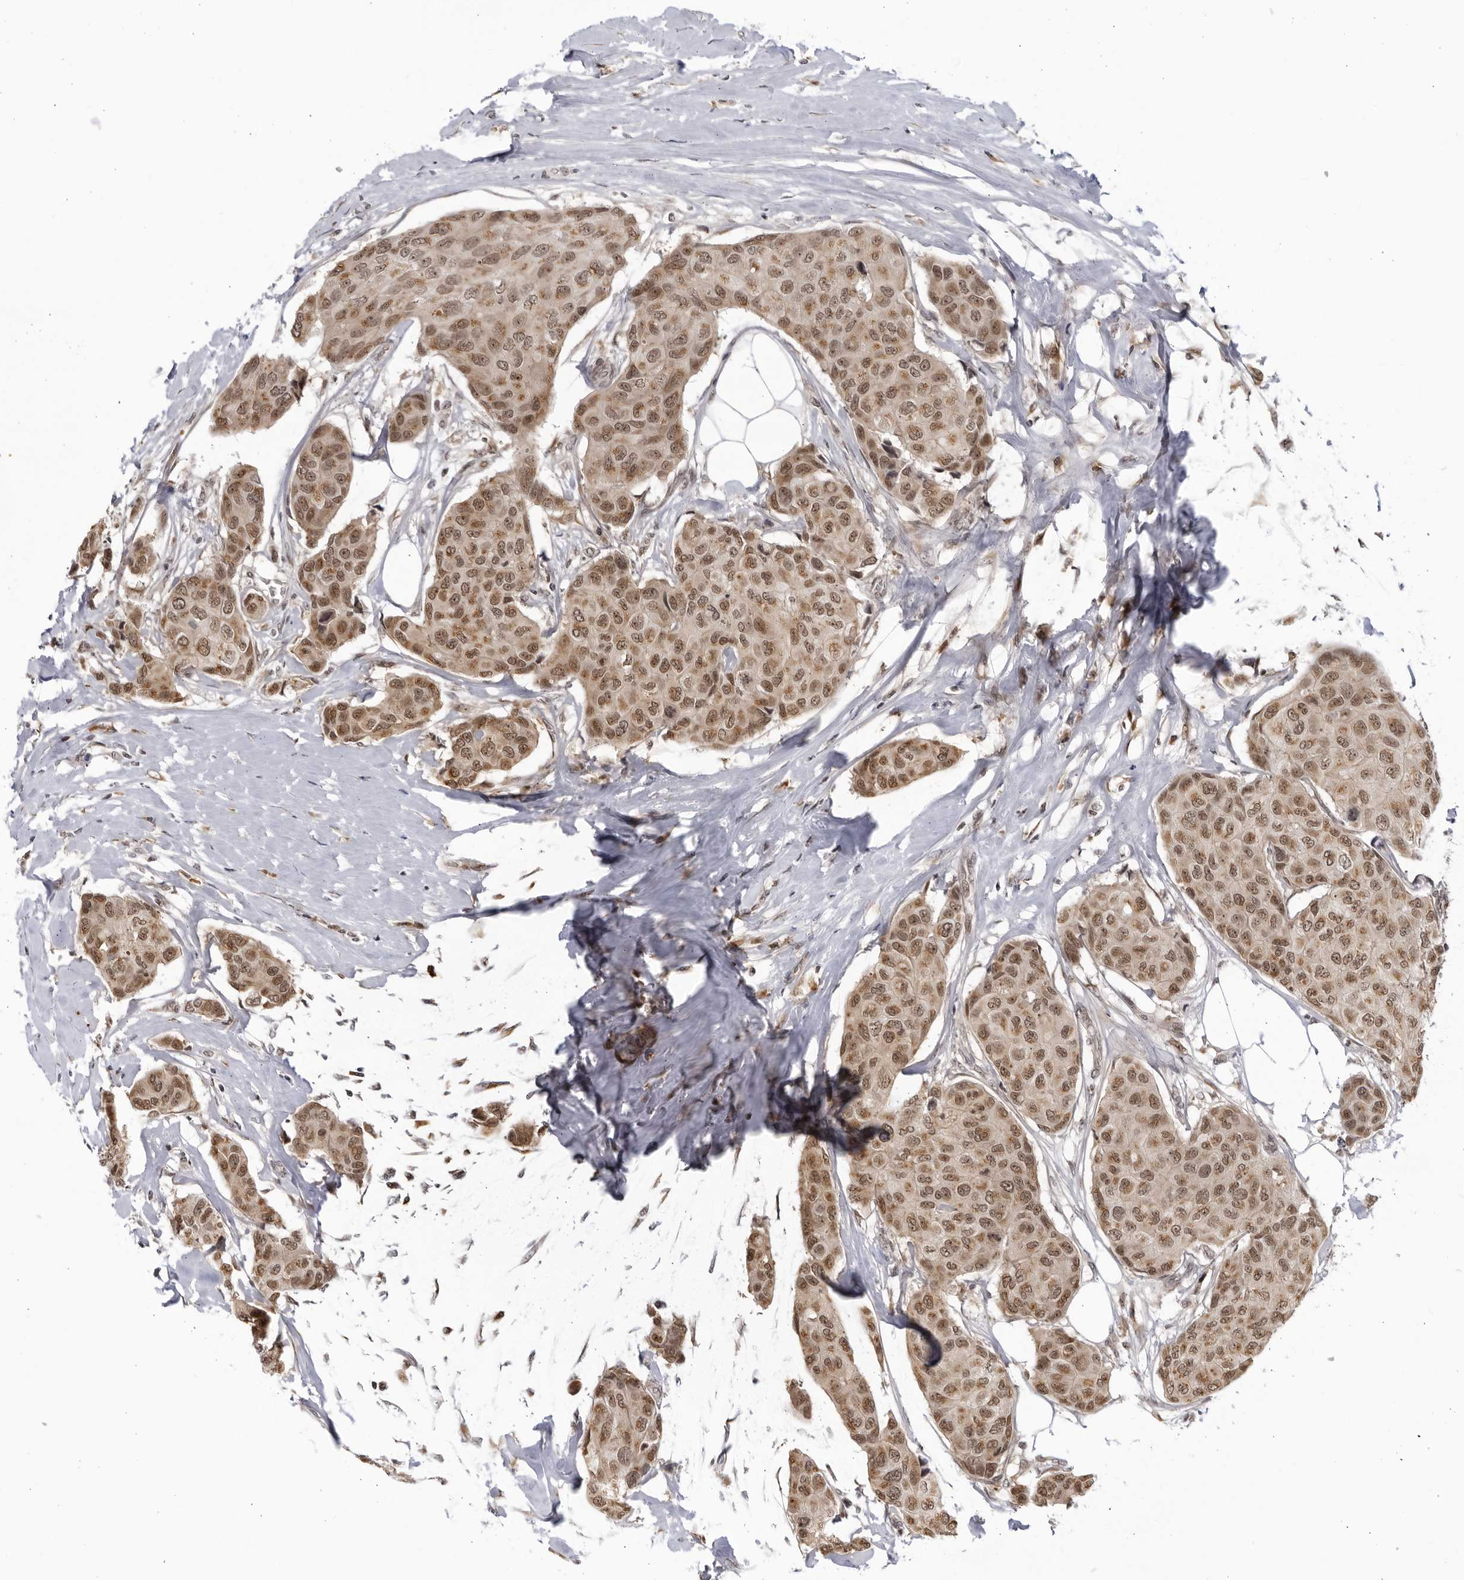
{"staining": {"intensity": "moderate", "quantity": ">75%", "location": "cytoplasmic/membranous,nuclear"}, "tissue": "breast cancer", "cell_type": "Tumor cells", "image_type": "cancer", "snomed": [{"axis": "morphology", "description": "Duct carcinoma"}, {"axis": "topography", "description": "Breast"}], "caption": "A high-resolution micrograph shows immunohistochemistry (IHC) staining of infiltrating ductal carcinoma (breast), which exhibits moderate cytoplasmic/membranous and nuclear positivity in about >75% of tumor cells.", "gene": "RASGEF1C", "patient": {"sex": "female", "age": 80}}